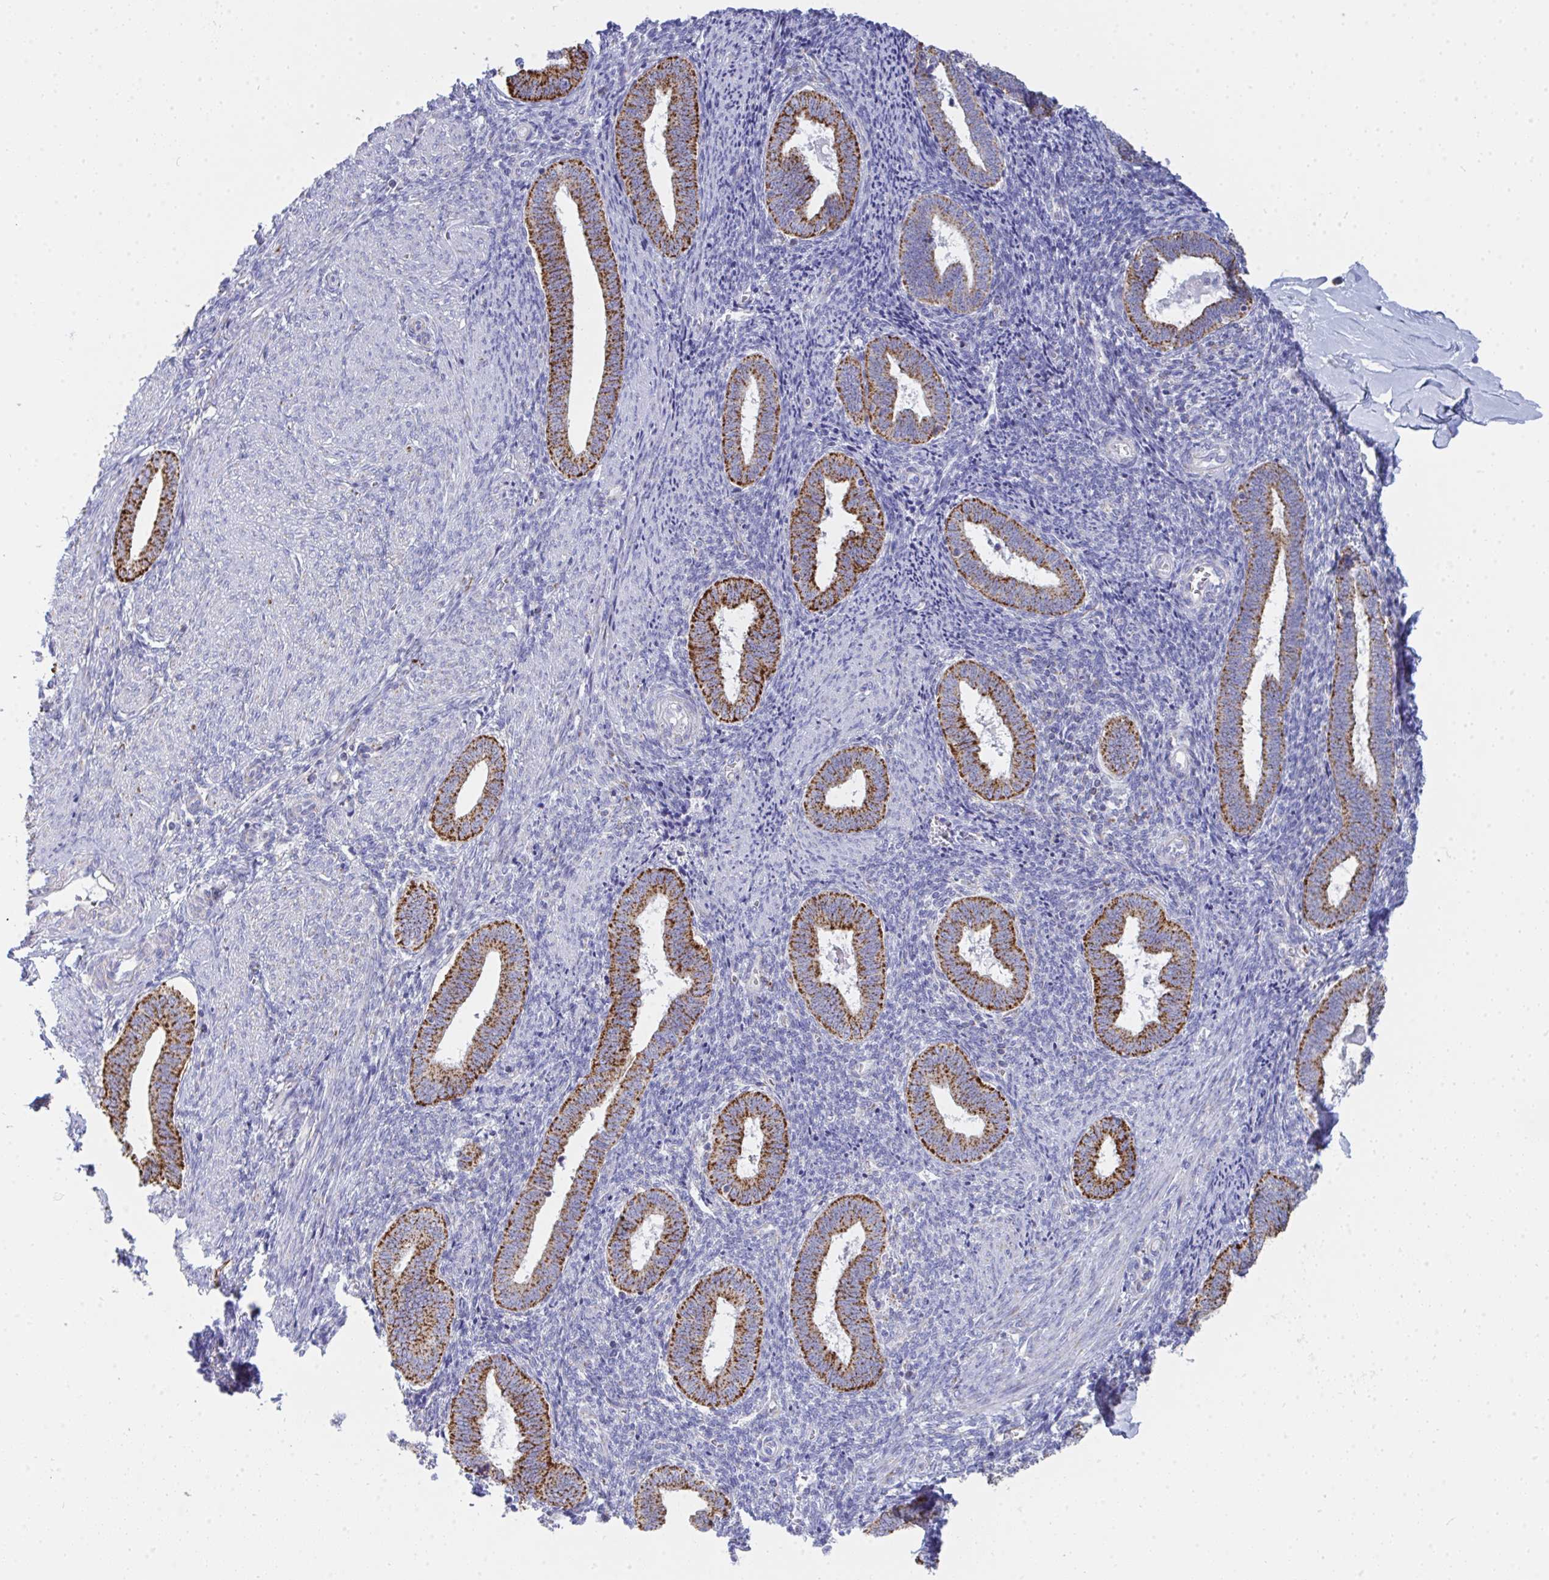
{"staining": {"intensity": "negative", "quantity": "none", "location": "none"}, "tissue": "endometrium", "cell_type": "Cells in endometrial stroma", "image_type": "normal", "snomed": [{"axis": "morphology", "description": "Normal tissue, NOS"}, {"axis": "topography", "description": "Endometrium"}], "caption": "Immunohistochemistry (IHC) of normal human endometrium demonstrates no staining in cells in endometrial stroma.", "gene": "AIFM1", "patient": {"sex": "female", "age": 42}}